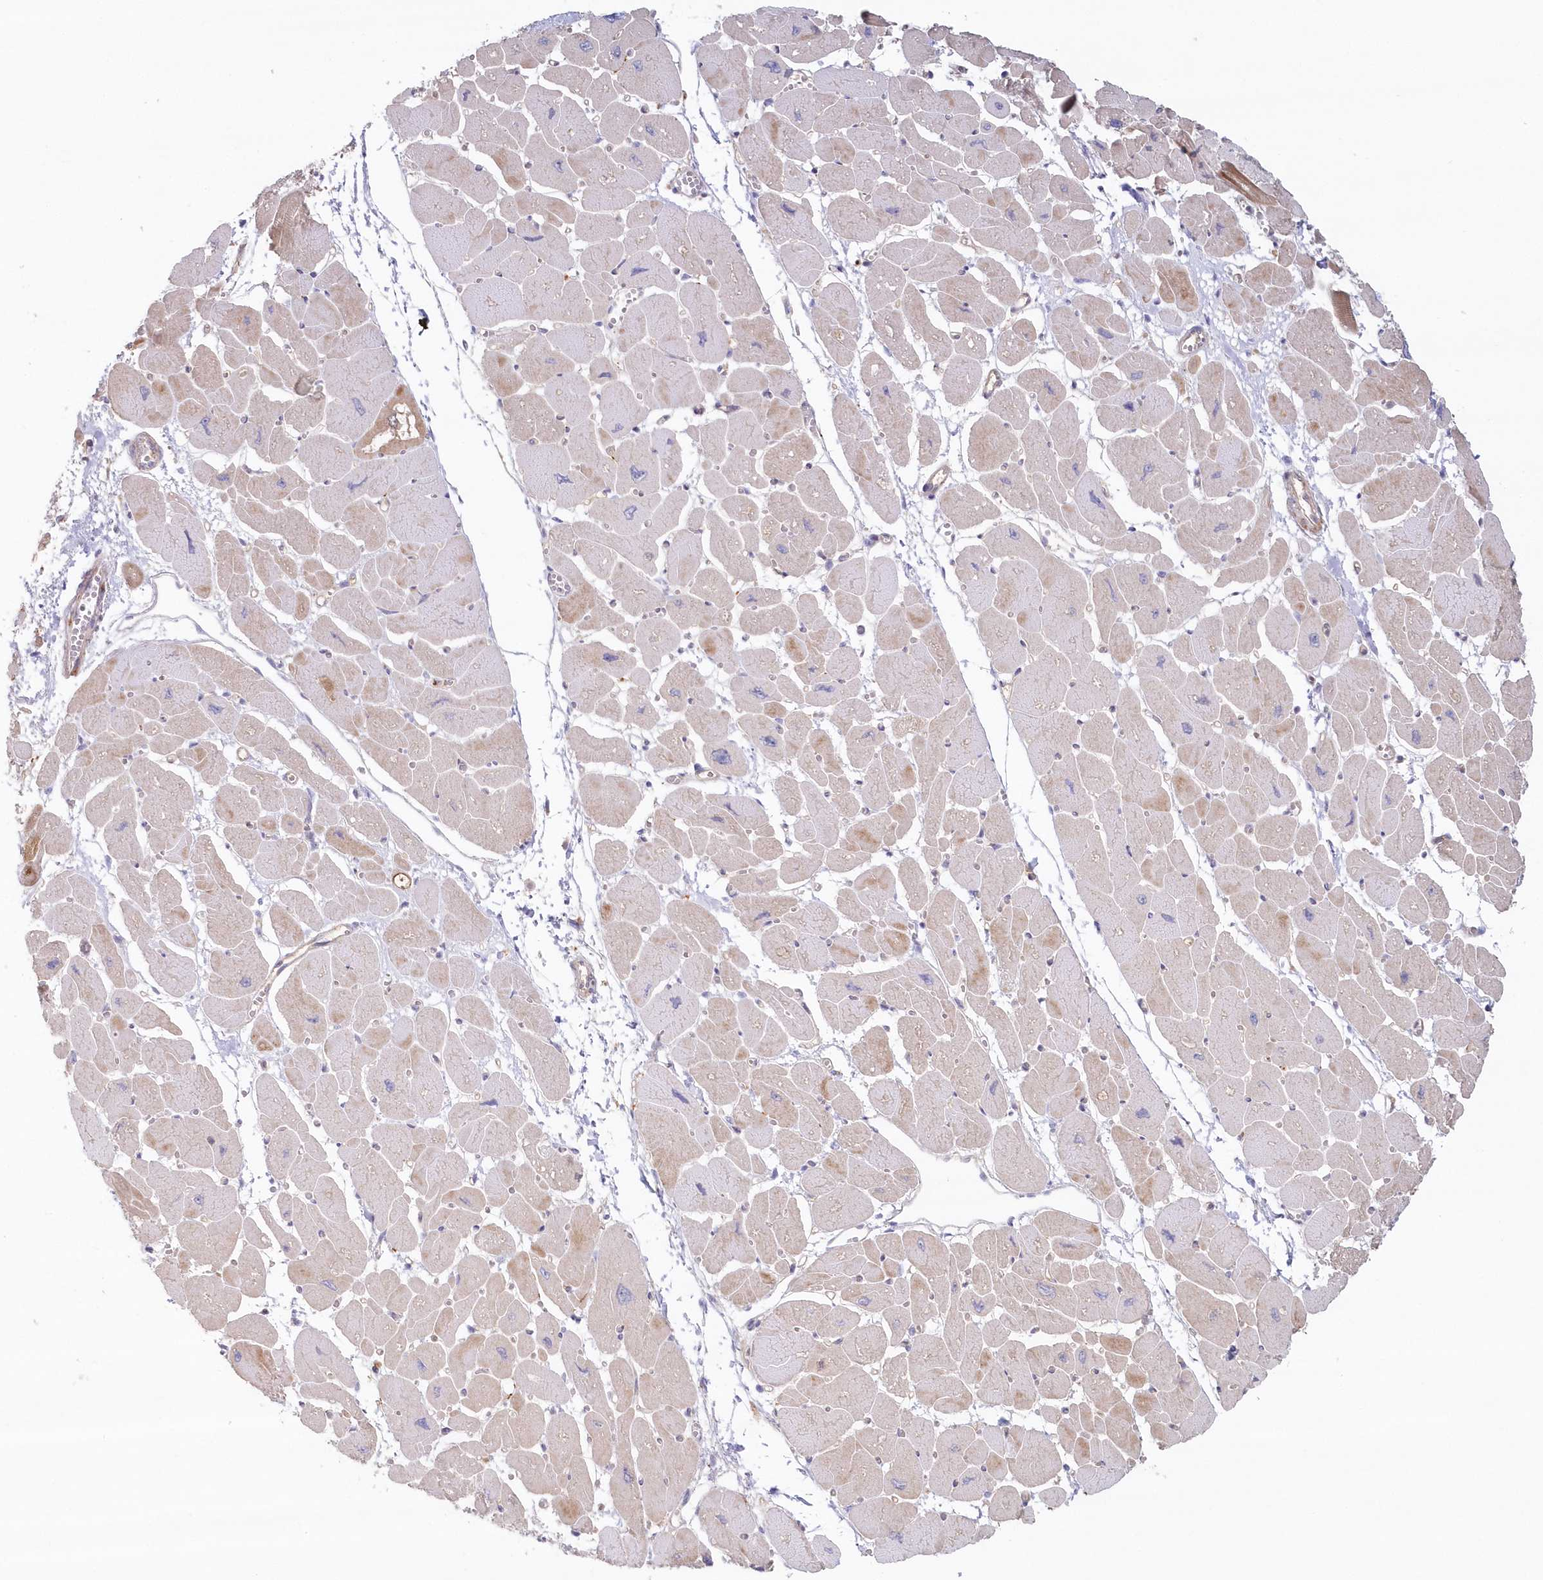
{"staining": {"intensity": "moderate", "quantity": "25%-75%", "location": "cytoplasmic/membranous"}, "tissue": "heart muscle", "cell_type": "Cardiomyocytes", "image_type": "normal", "snomed": [{"axis": "morphology", "description": "Normal tissue, NOS"}, {"axis": "topography", "description": "Heart"}], "caption": "A micrograph of human heart muscle stained for a protein demonstrates moderate cytoplasmic/membranous brown staining in cardiomyocytes.", "gene": "GBE1", "patient": {"sex": "female", "age": 54}}